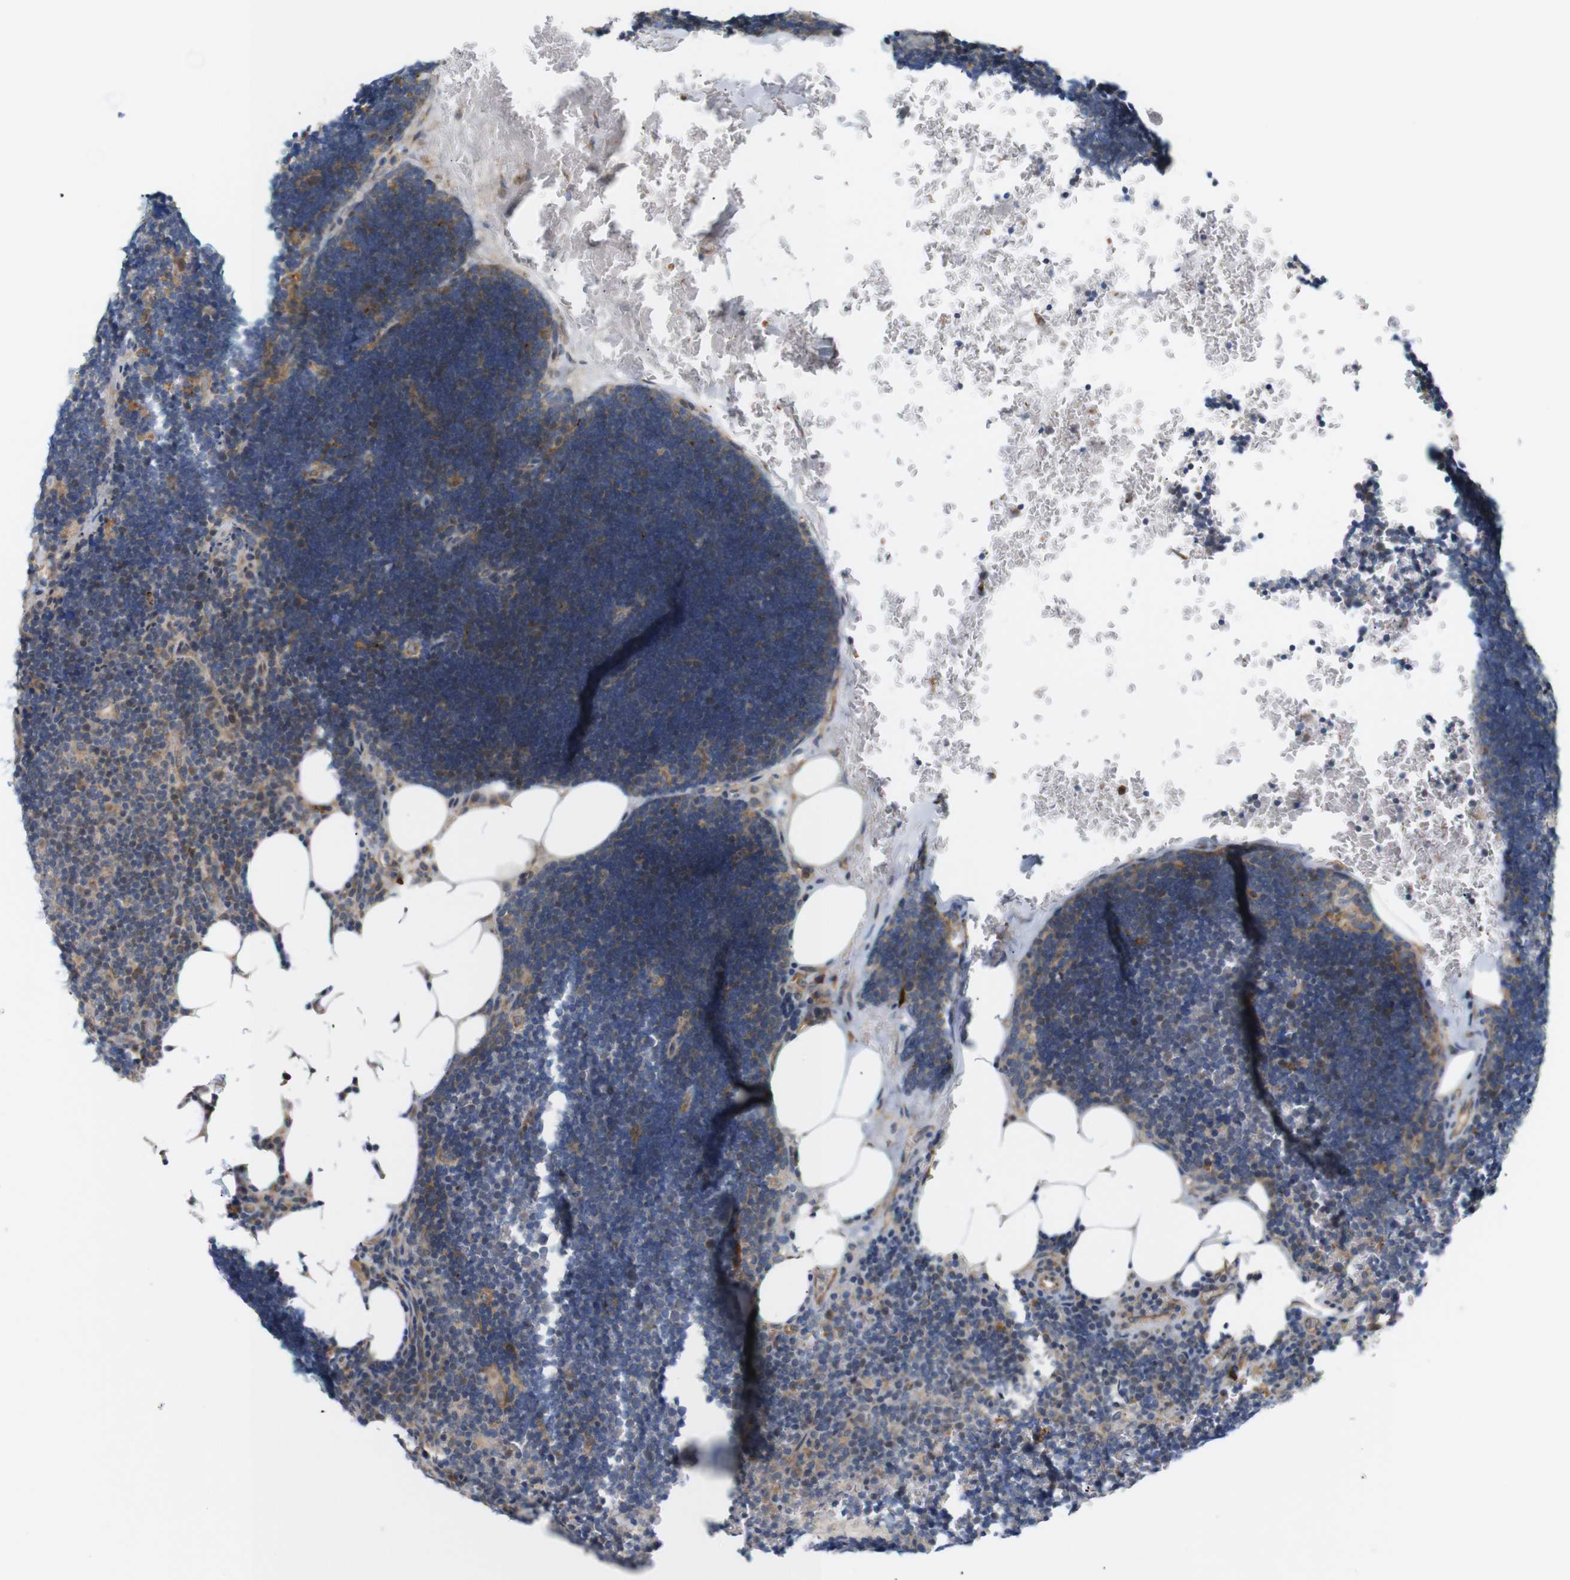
{"staining": {"intensity": "weak", "quantity": "25%-75%", "location": "cytoplasmic/membranous"}, "tissue": "lymph node", "cell_type": "Germinal center cells", "image_type": "normal", "snomed": [{"axis": "morphology", "description": "Normal tissue, NOS"}, {"axis": "topography", "description": "Lymph node"}], "caption": "IHC photomicrograph of normal lymph node: human lymph node stained using IHC displays low levels of weak protein expression localized specifically in the cytoplasmic/membranous of germinal center cells, appearing as a cytoplasmic/membranous brown color.", "gene": "RPTOR", "patient": {"sex": "male", "age": 33}}